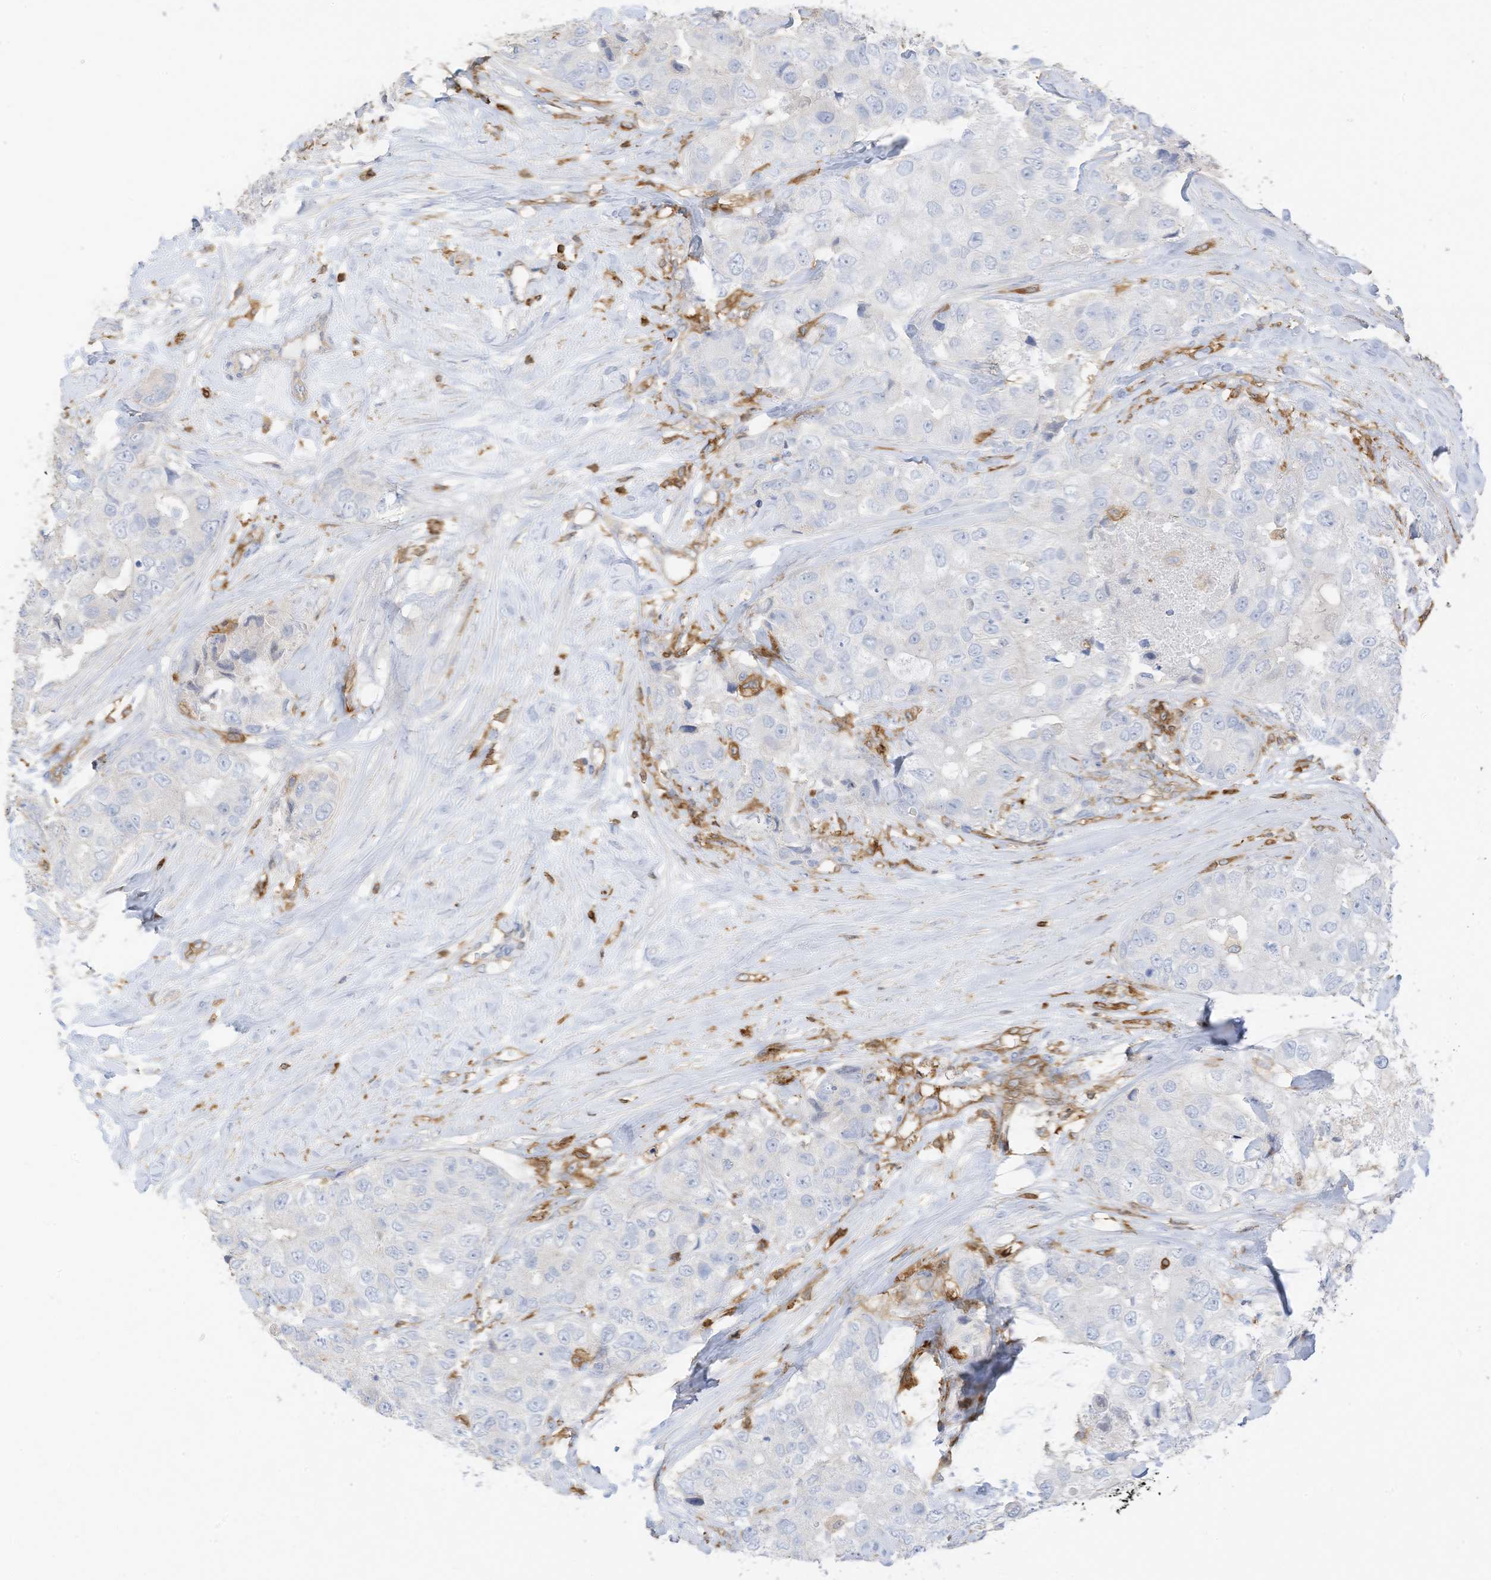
{"staining": {"intensity": "negative", "quantity": "none", "location": "none"}, "tissue": "breast cancer", "cell_type": "Tumor cells", "image_type": "cancer", "snomed": [{"axis": "morphology", "description": "Duct carcinoma"}, {"axis": "topography", "description": "Breast"}], "caption": "Human breast cancer stained for a protein using IHC displays no staining in tumor cells.", "gene": "ARHGAP25", "patient": {"sex": "female", "age": 62}}